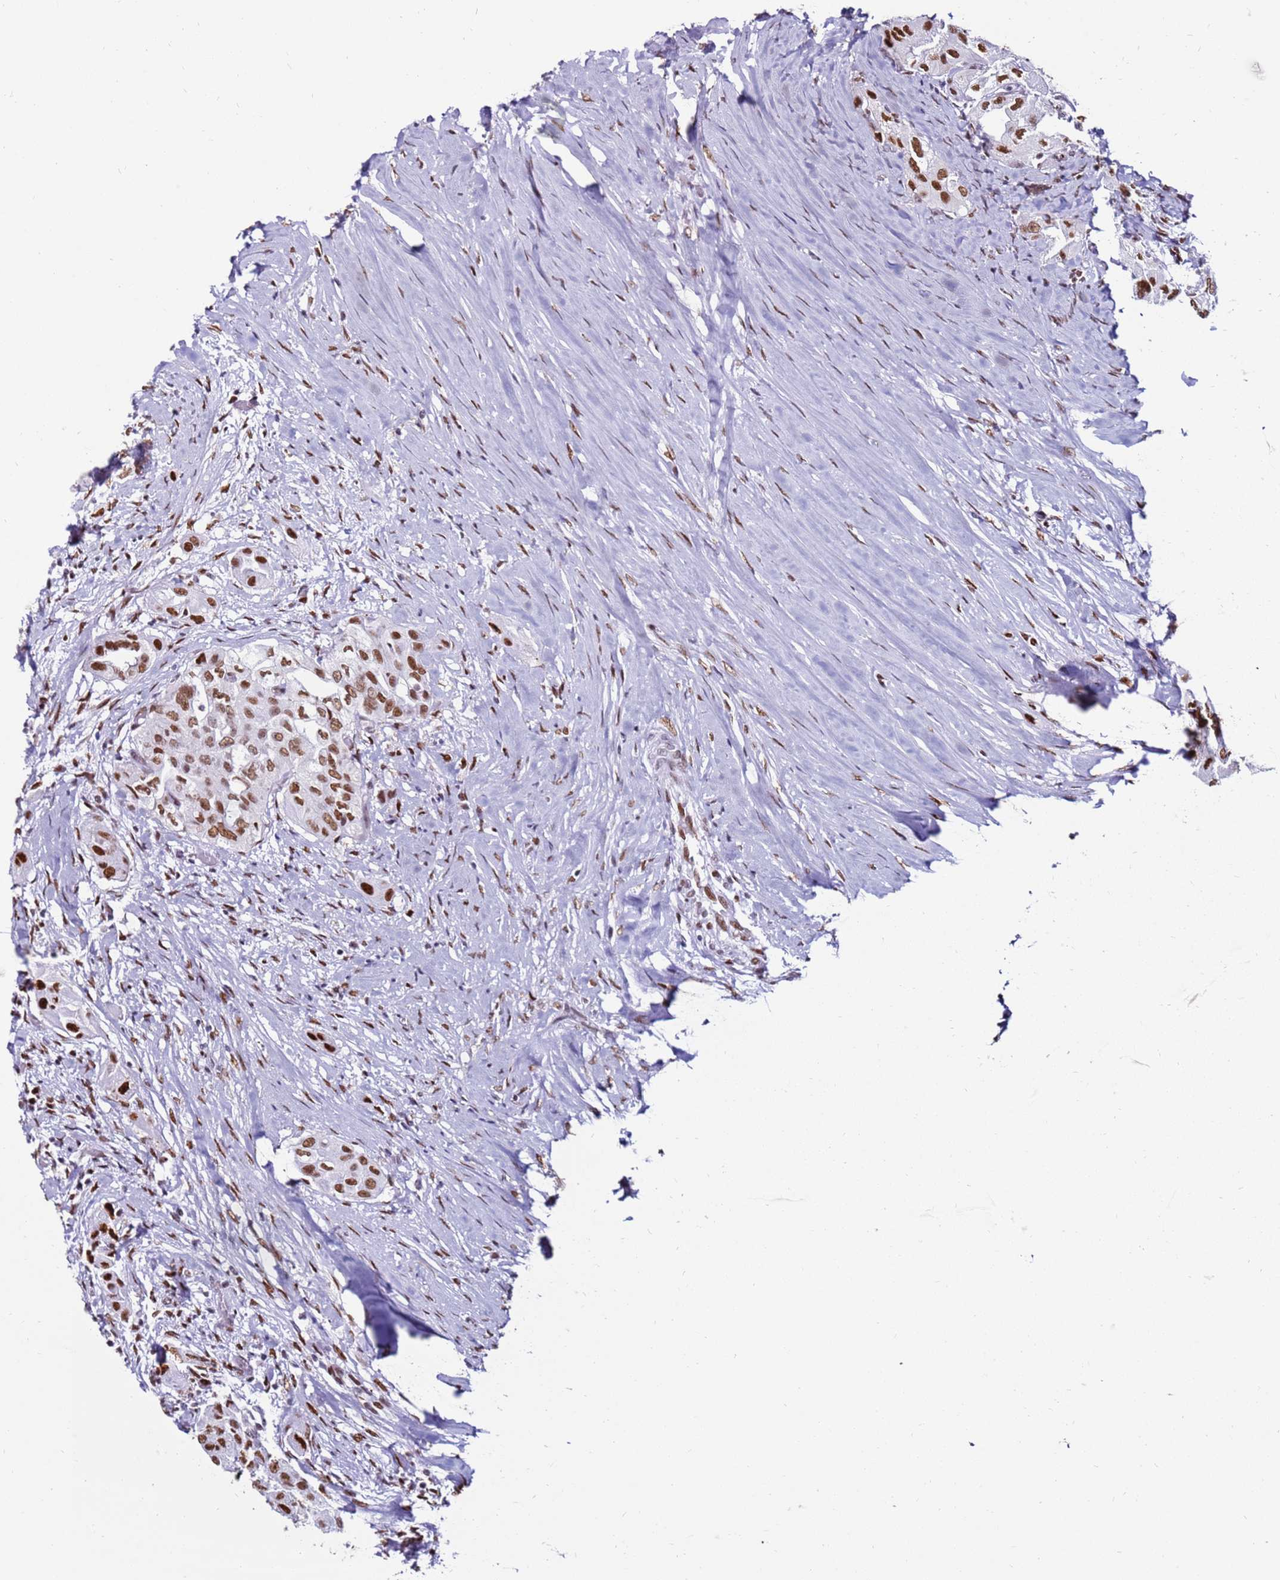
{"staining": {"intensity": "strong", "quantity": ">75%", "location": "nuclear"}, "tissue": "thyroid cancer", "cell_type": "Tumor cells", "image_type": "cancer", "snomed": [{"axis": "morphology", "description": "Papillary adenocarcinoma, NOS"}, {"axis": "topography", "description": "Thyroid gland"}], "caption": "Protein staining of thyroid cancer tissue displays strong nuclear staining in about >75% of tumor cells.", "gene": "KPNA4", "patient": {"sex": "female", "age": 59}}